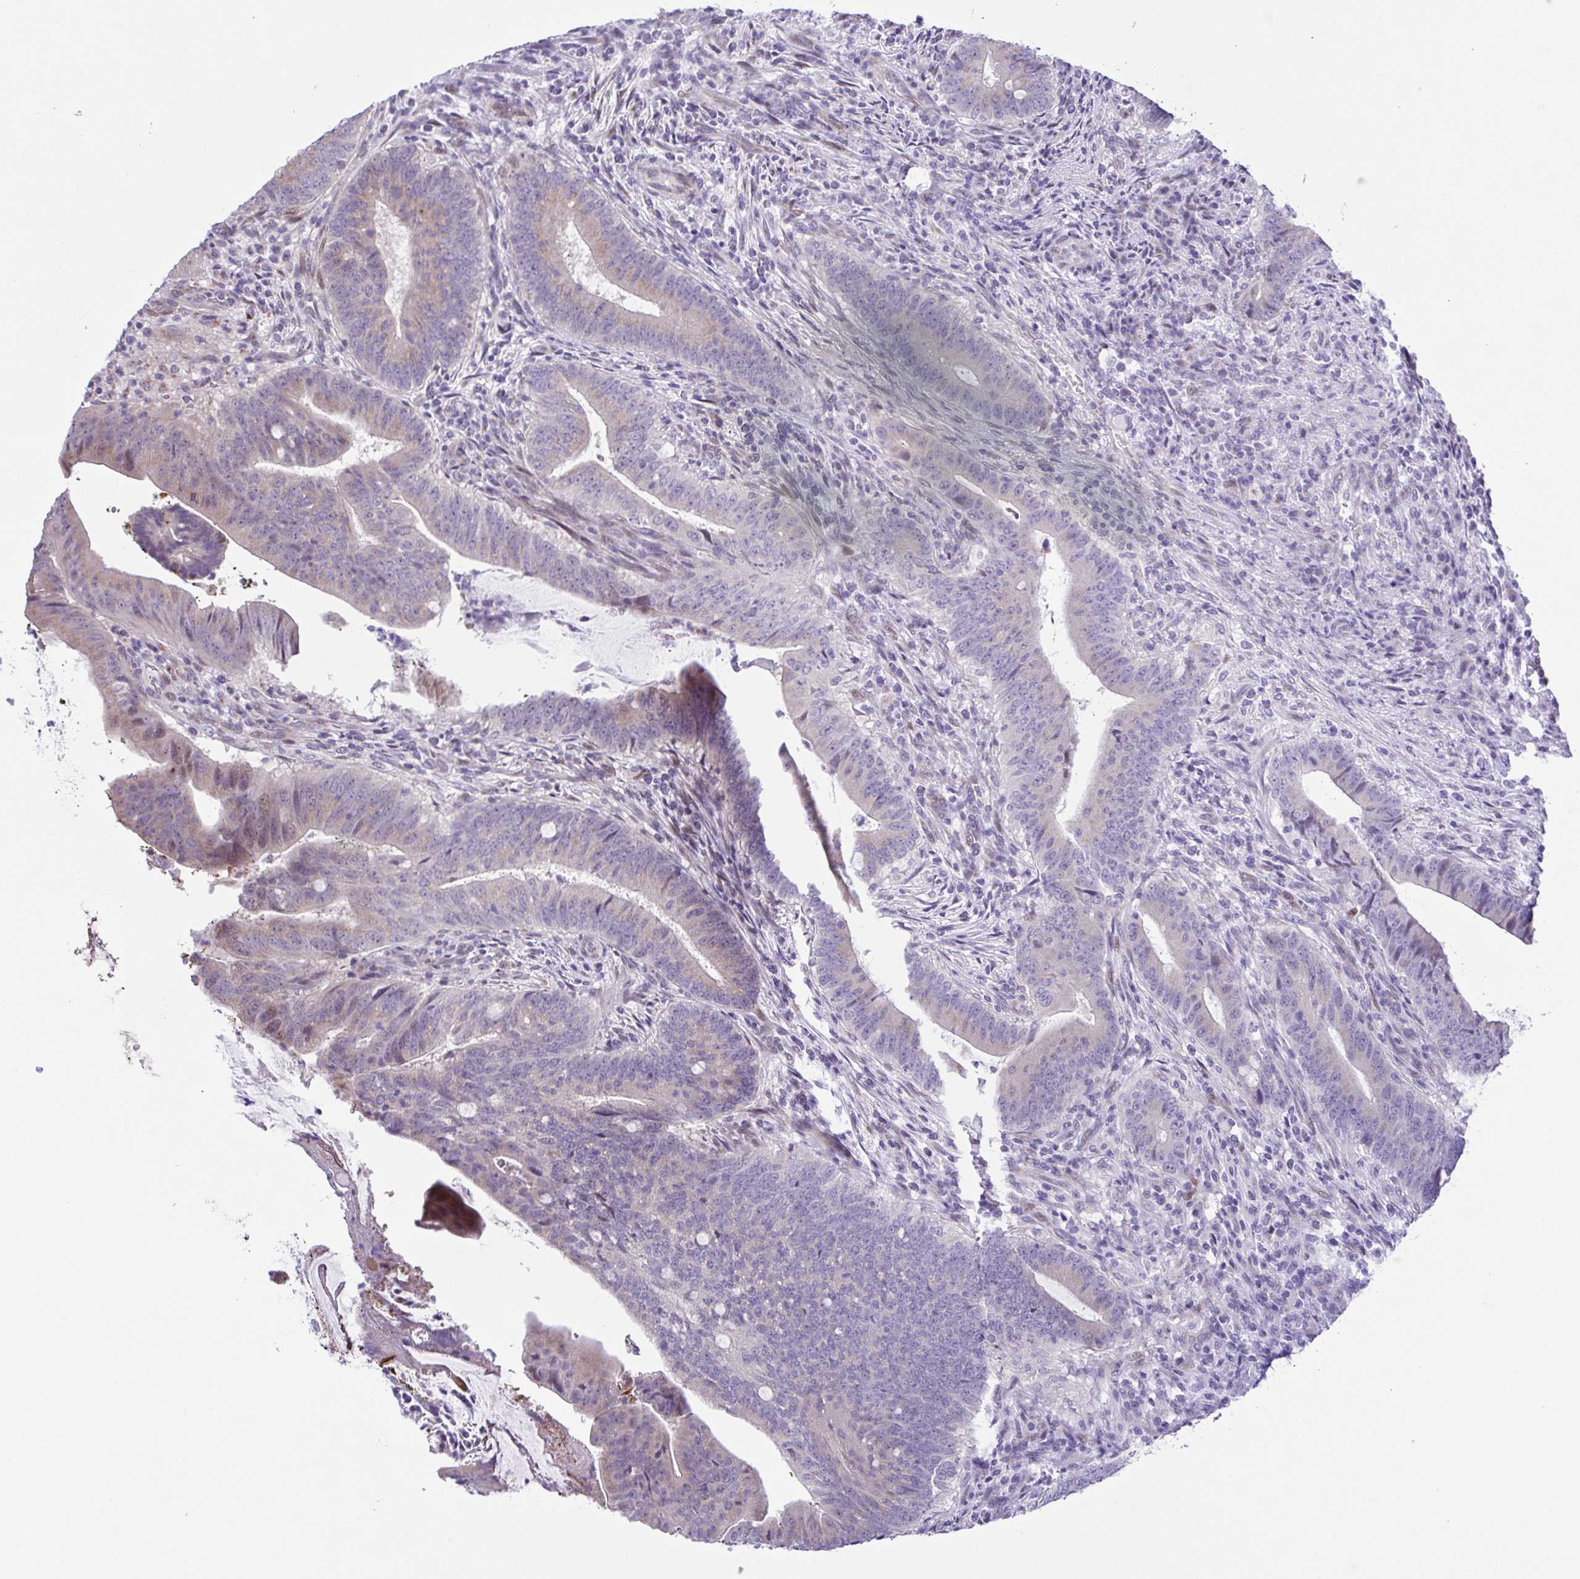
{"staining": {"intensity": "weak", "quantity": "<25%", "location": "cytoplasmic/membranous"}, "tissue": "colorectal cancer", "cell_type": "Tumor cells", "image_type": "cancer", "snomed": [{"axis": "morphology", "description": "Adenocarcinoma, NOS"}, {"axis": "topography", "description": "Colon"}], "caption": "Tumor cells are negative for protein expression in human adenocarcinoma (colorectal).", "gene": "TGM3", "patient": {"sex": "female", "age": 43}}